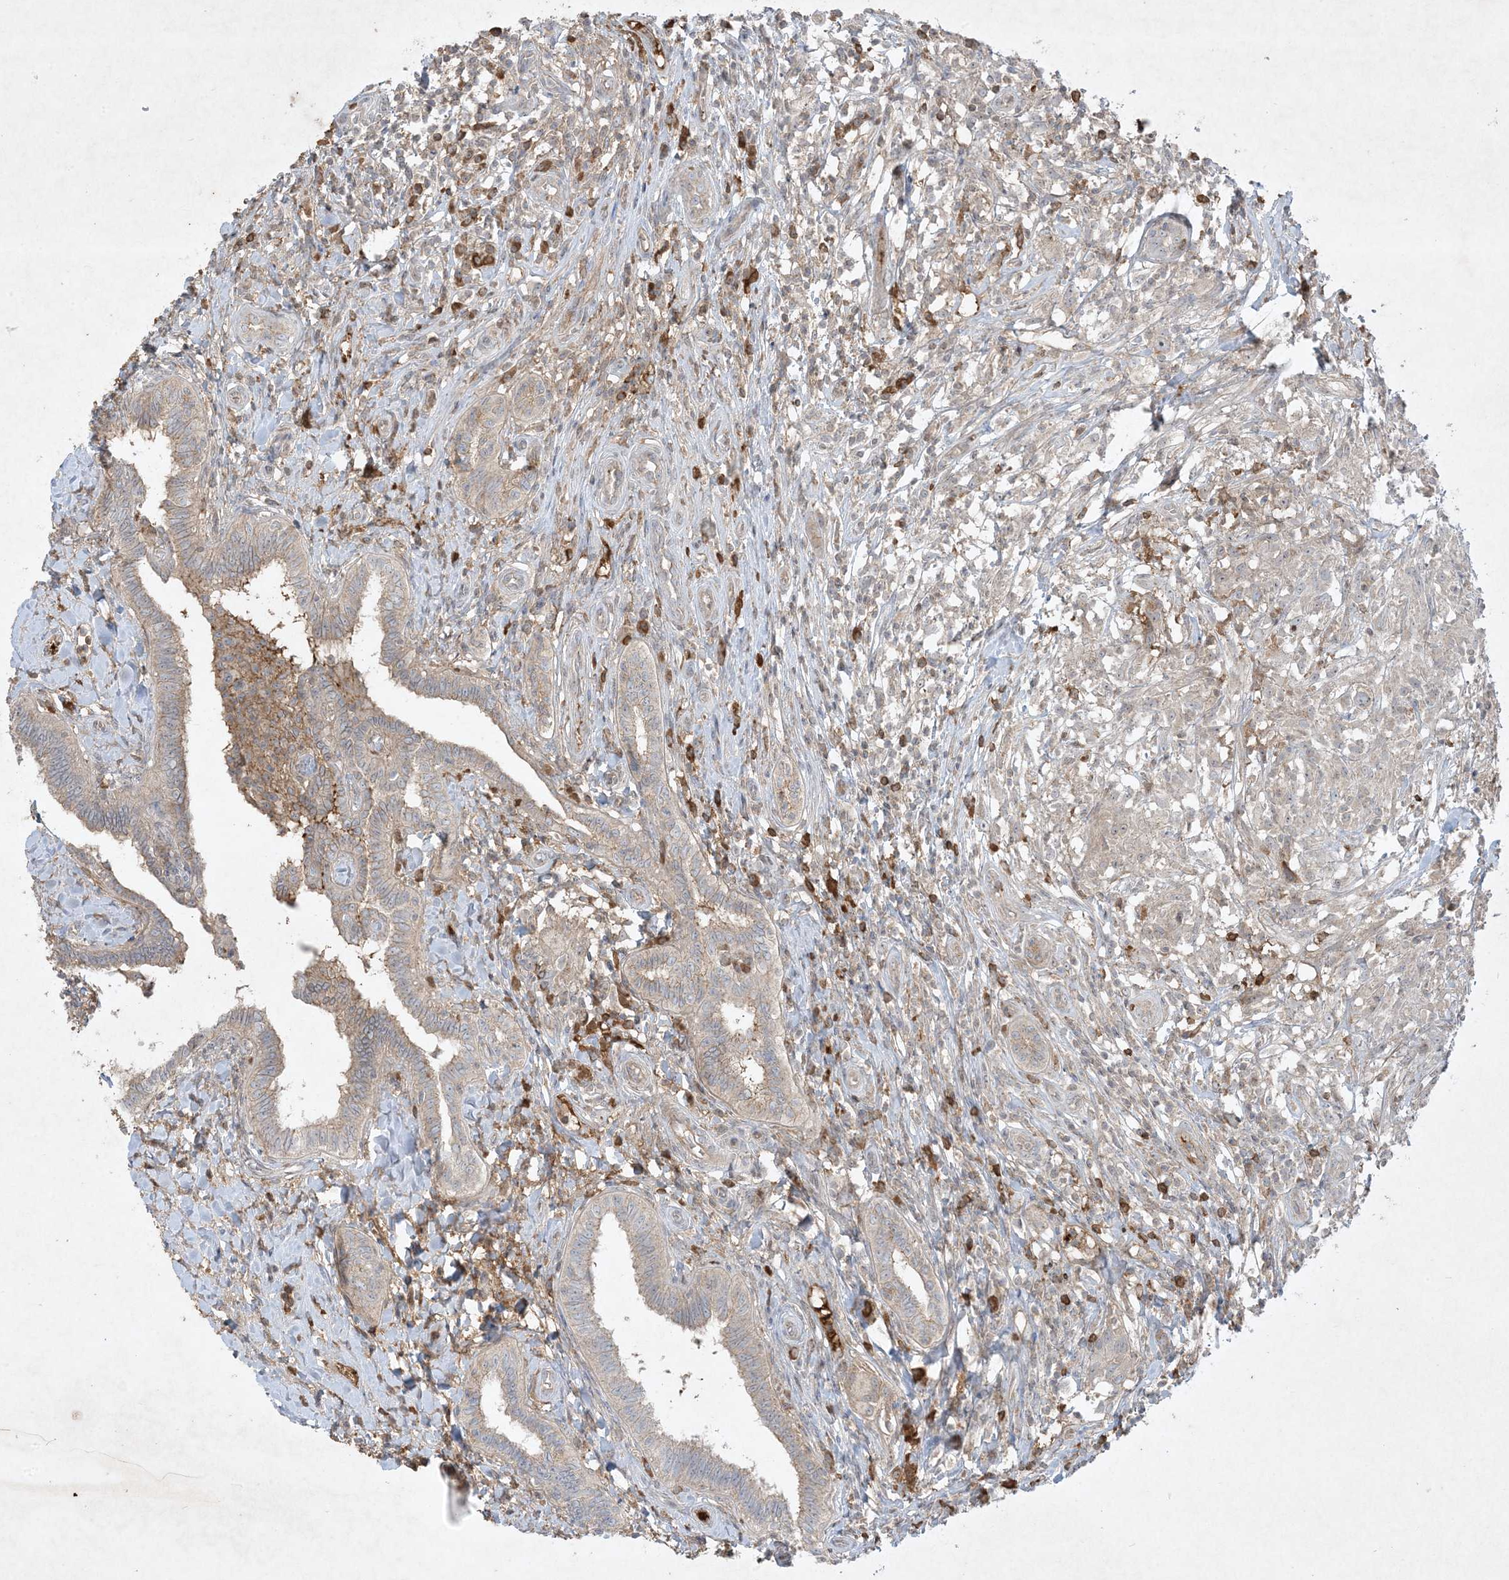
{"staining": {"intensity": "negative", "quantity": "none", "location": "none"}, "tissue": "testis cancer", "cell_type": "Tumor cells", "image_type": "cancer", "snomed": [{"axis": "morphology", "description": "Seminoma, NOS"}, {"axis": "topography", "description": "Testis"}], "caption": "This is an immunohistochemistry photomicrograph of human testis seminoma. There is no staining in tumor cells.", "gene": "FETUB", "patient": {"sex": "male", "age": 49}}